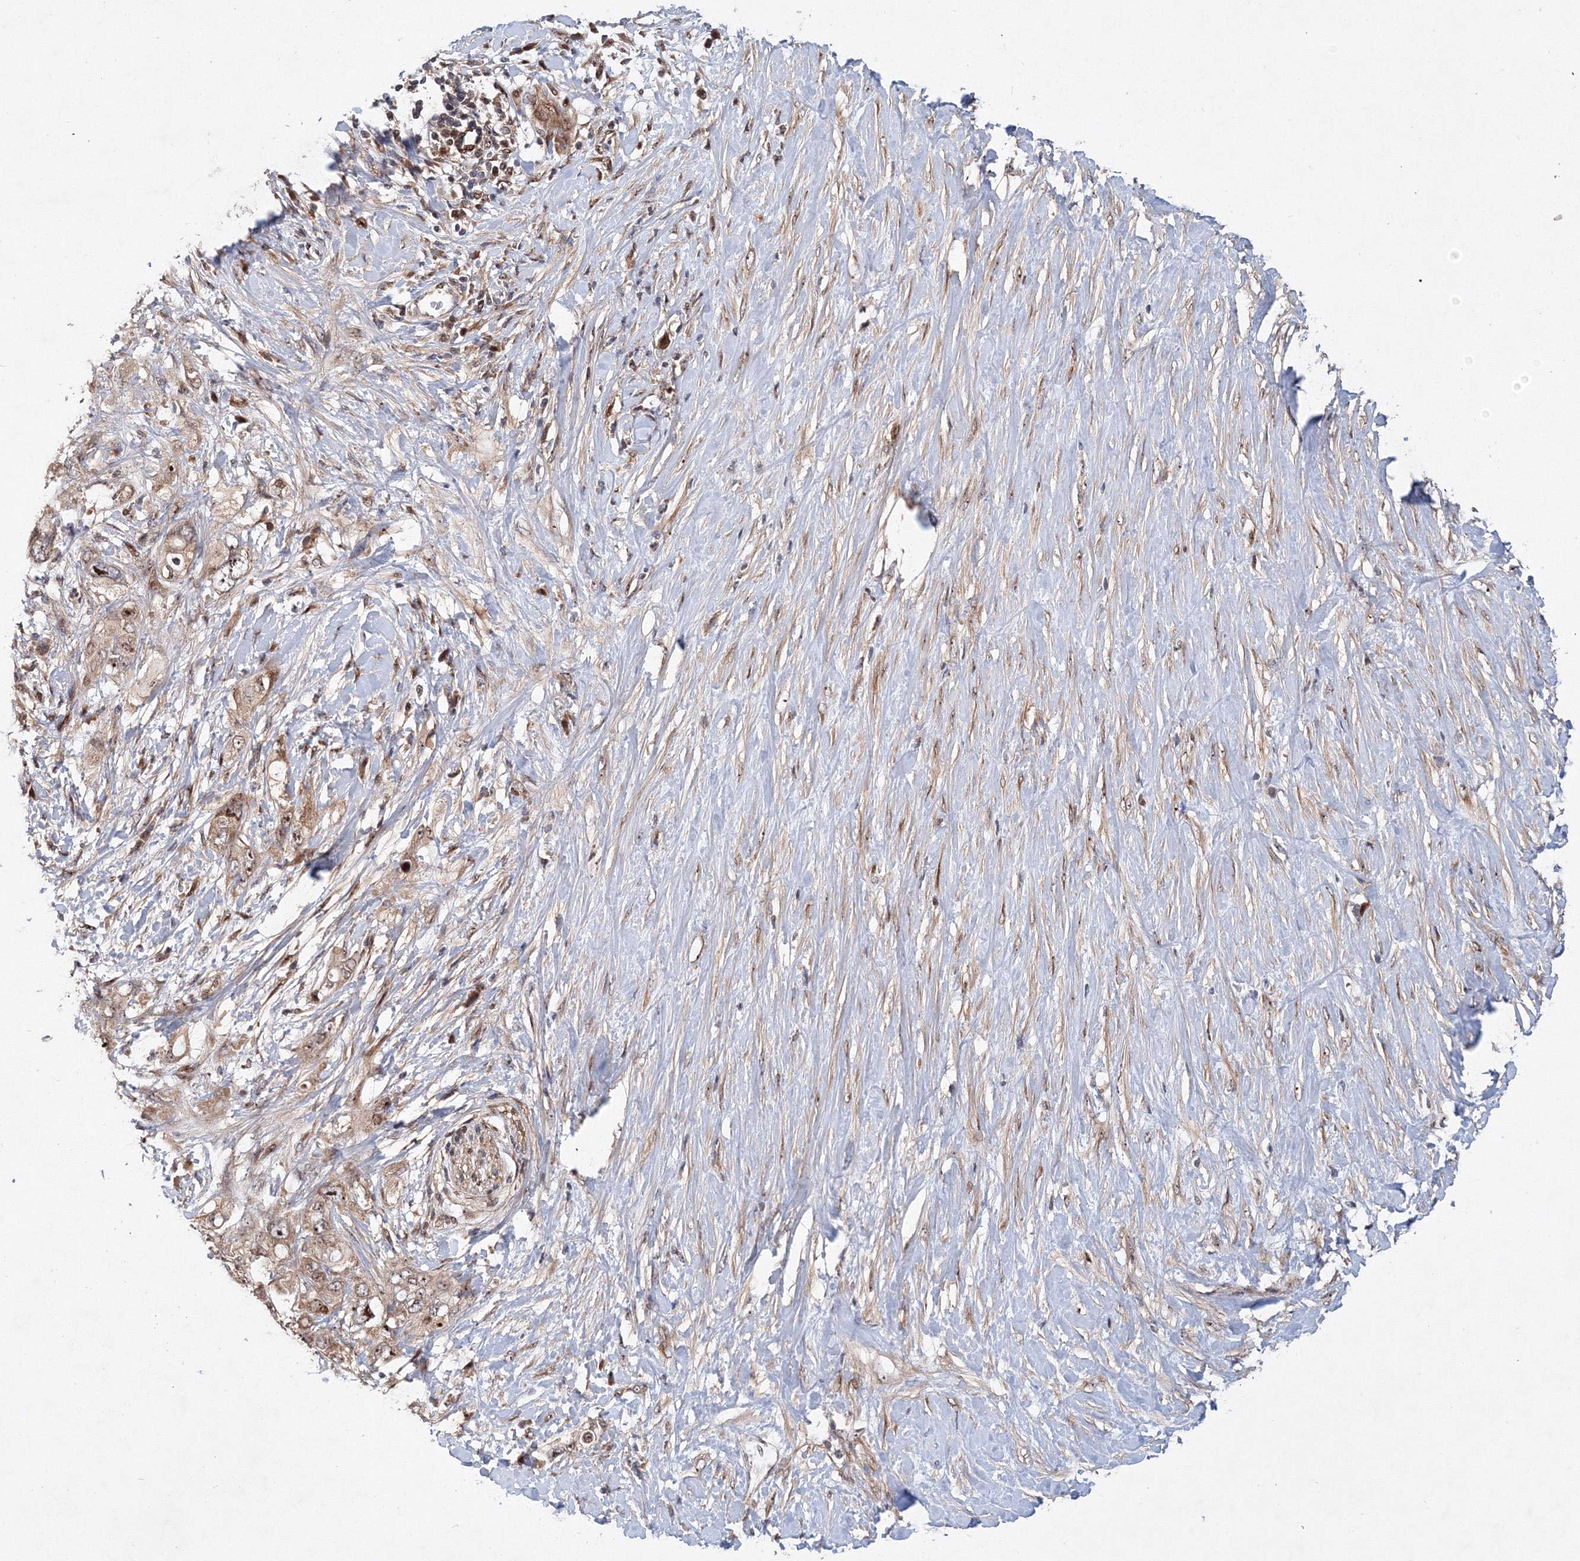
{"staining": {"intensity": "weak", "quantity": ">75%", "location": "cytoplasmic/membranous,nuclear"}, "tissue": "pancreatic cancer", "cell_type": "Tumor cells", "image_type": "cancer", "snomed": [{"axis": "morphology", "description": "Adenocarcinoma, NOS"}, {"axis": "topography", "description": "Pancreas"}], "caption": "Immunohistochemistry staining of pancreatic adenocarcinoma, which exhibits low levels of weak cytoplasmic/membranous and nuclear expression in about >75% of tumor cells indicating weak cytoplasmic/membranous and nuclear protein expression. The staining was performed using DAB (3,3'-diaminobenzidine) (brown) for protein detection and nuclei were counterstained in hematoxylin (blue).", "gene": "ANKAR", "patient": {"sex": "female", "age": 56}}